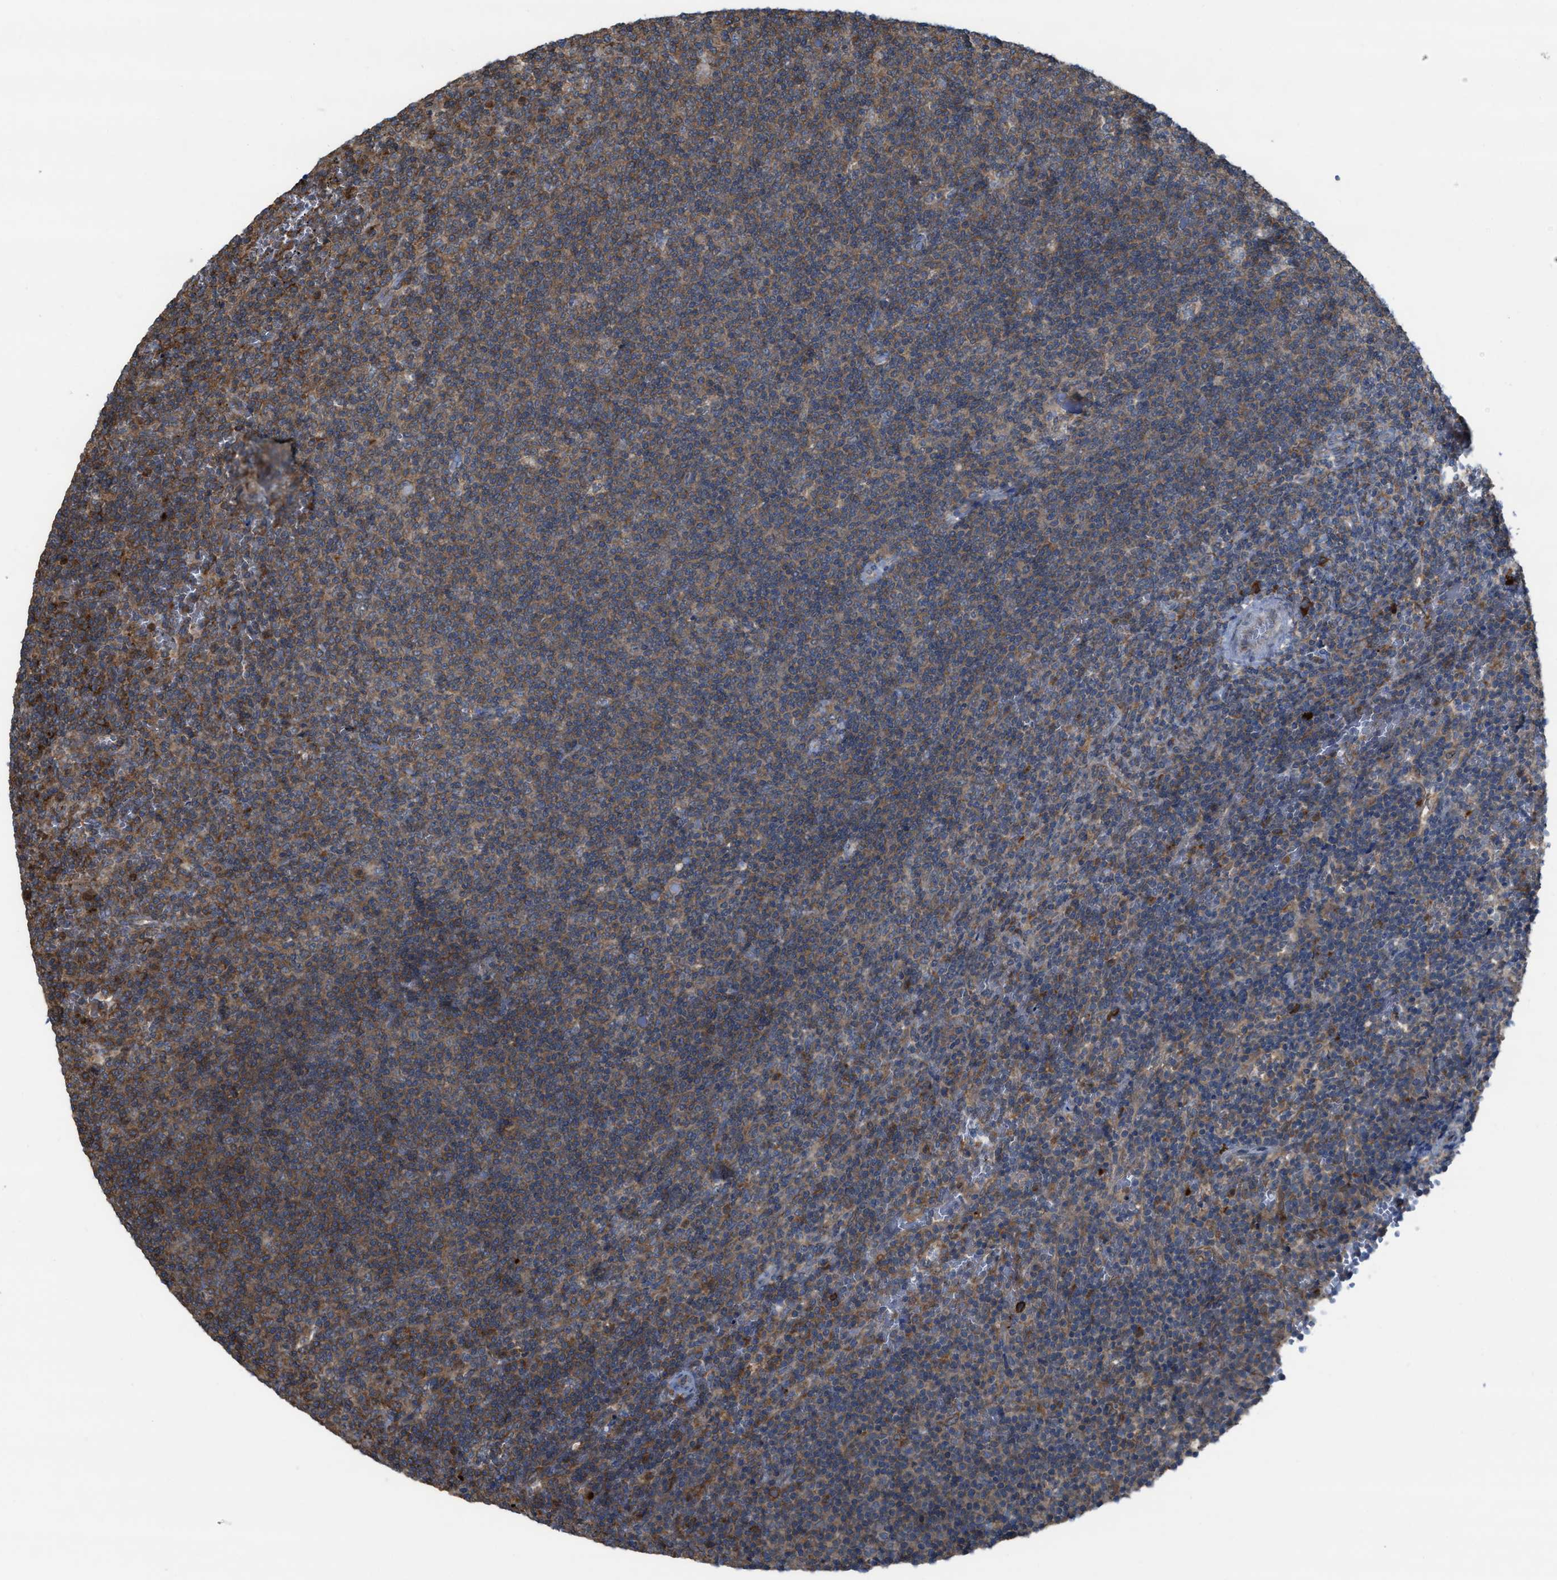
{"staining": {"intensity": "moderate", "quantity": "25%-75%", "location": "cytoplasmic/membranous"}, "tissue": "lymphoma", "cell_type": "Tumor cells", "image_type": "cancer", "snomed": [{"axis": "morphology", "description": "Malignant lymphoma, non-Hodgkin's type, Low grade"}, {"axis": "topography", "description": "Spleen"}], "caption": "Lymphoma was stained to show a protein in brown. There is medium levels of moderate cytoplasmic/membranous staining in approximately 25%-75% of tumor cells. The protein is shown in brown color, while the nuclei are stained blue.", "gene": "PLAA", "patient": {"sex": "female", "age": 50}}